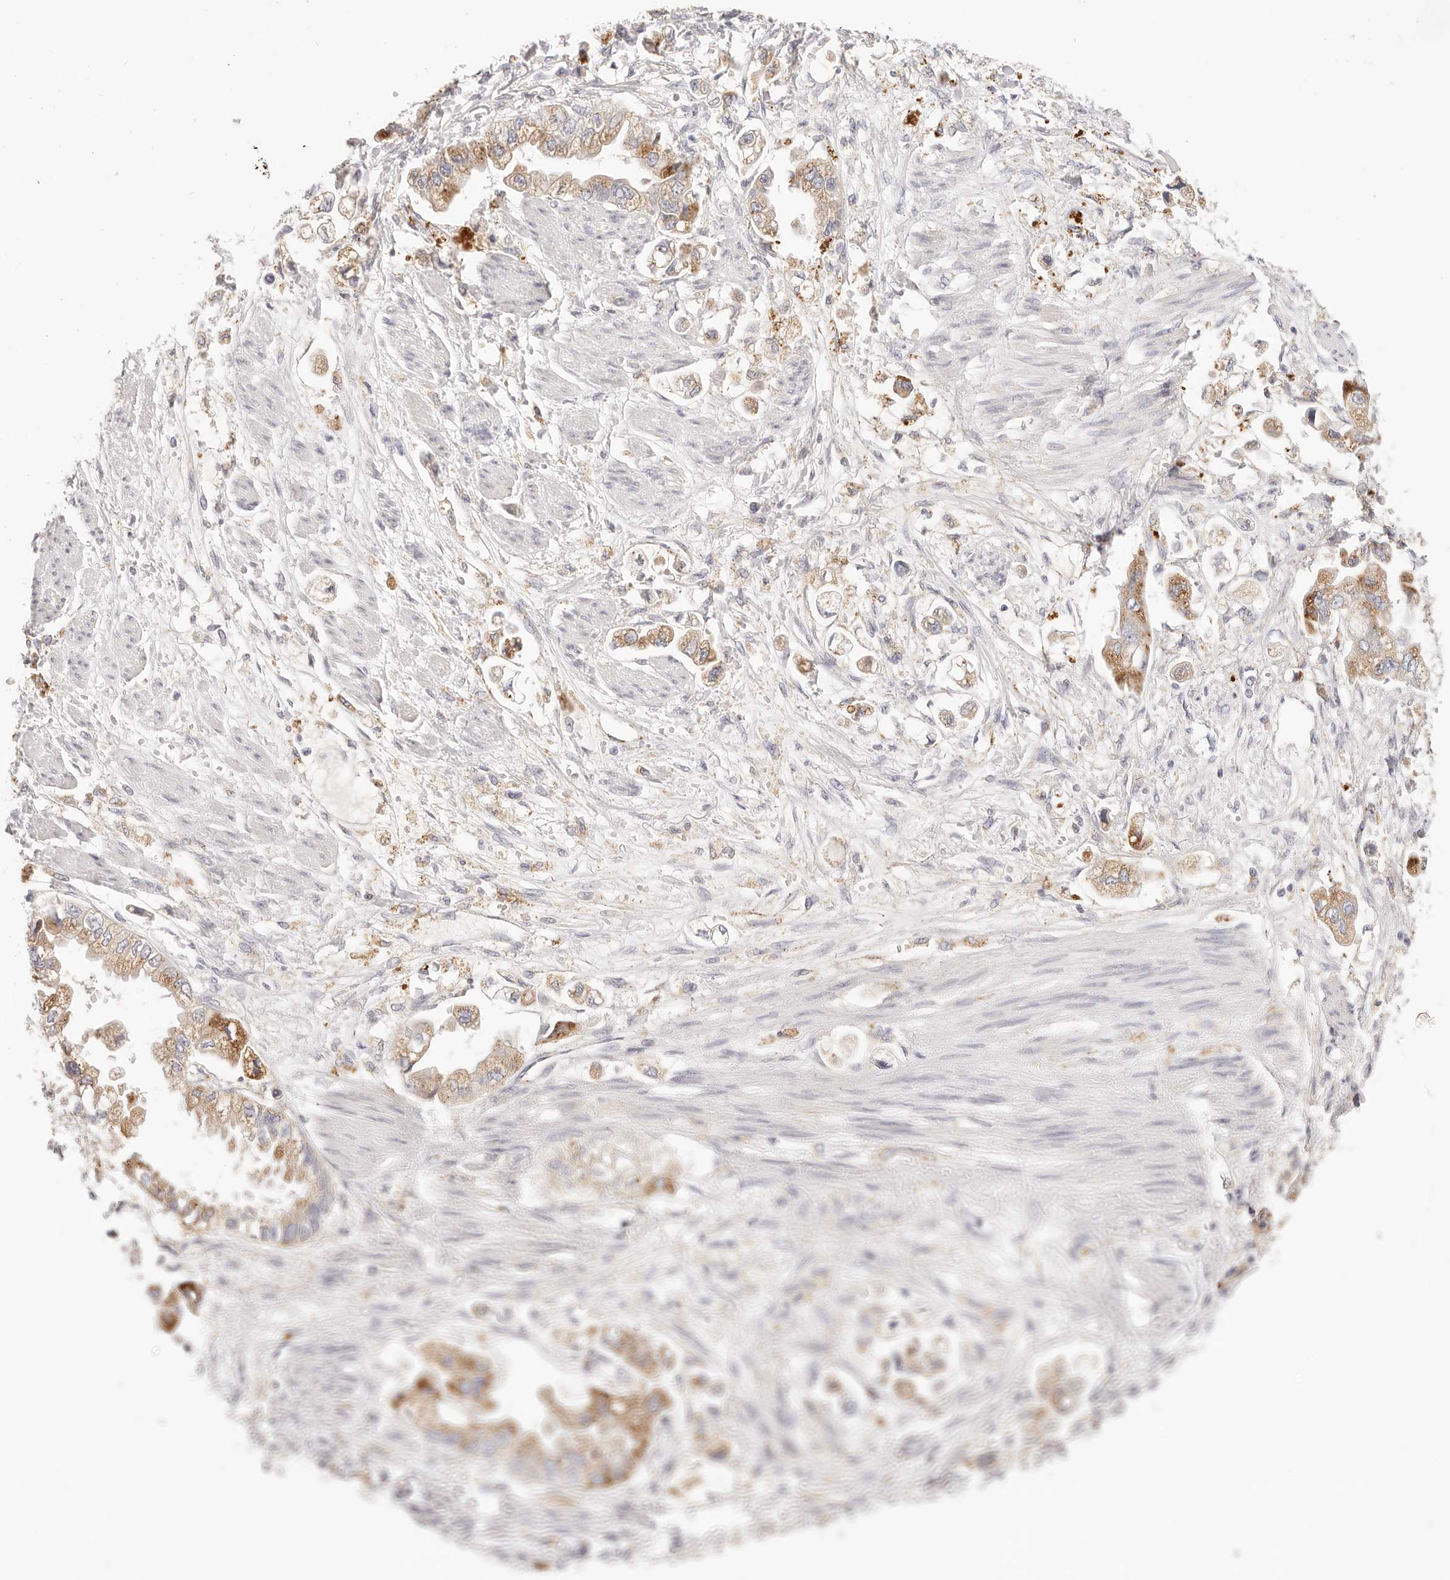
{"staining": {"intensity": "moderate", "quantity": "25%-75%", "location": "cytoplasmic/membranous"}, "tissue": "stomach cancer", "cell_type": "Tumor cells", "image_type": "cancer", "snomed": [{"axis": "morphology", "description": "Adenocarcinoma, NOS"}, {"axis": "topography", "description": "Stomach"}], "caption": "Stomach cancer (adenocarcinoma) stained with a protein marker displays moderate staining in tumor cells.", "gene": "STKLD1", "patient": {"sex": "male", "age": 62}}